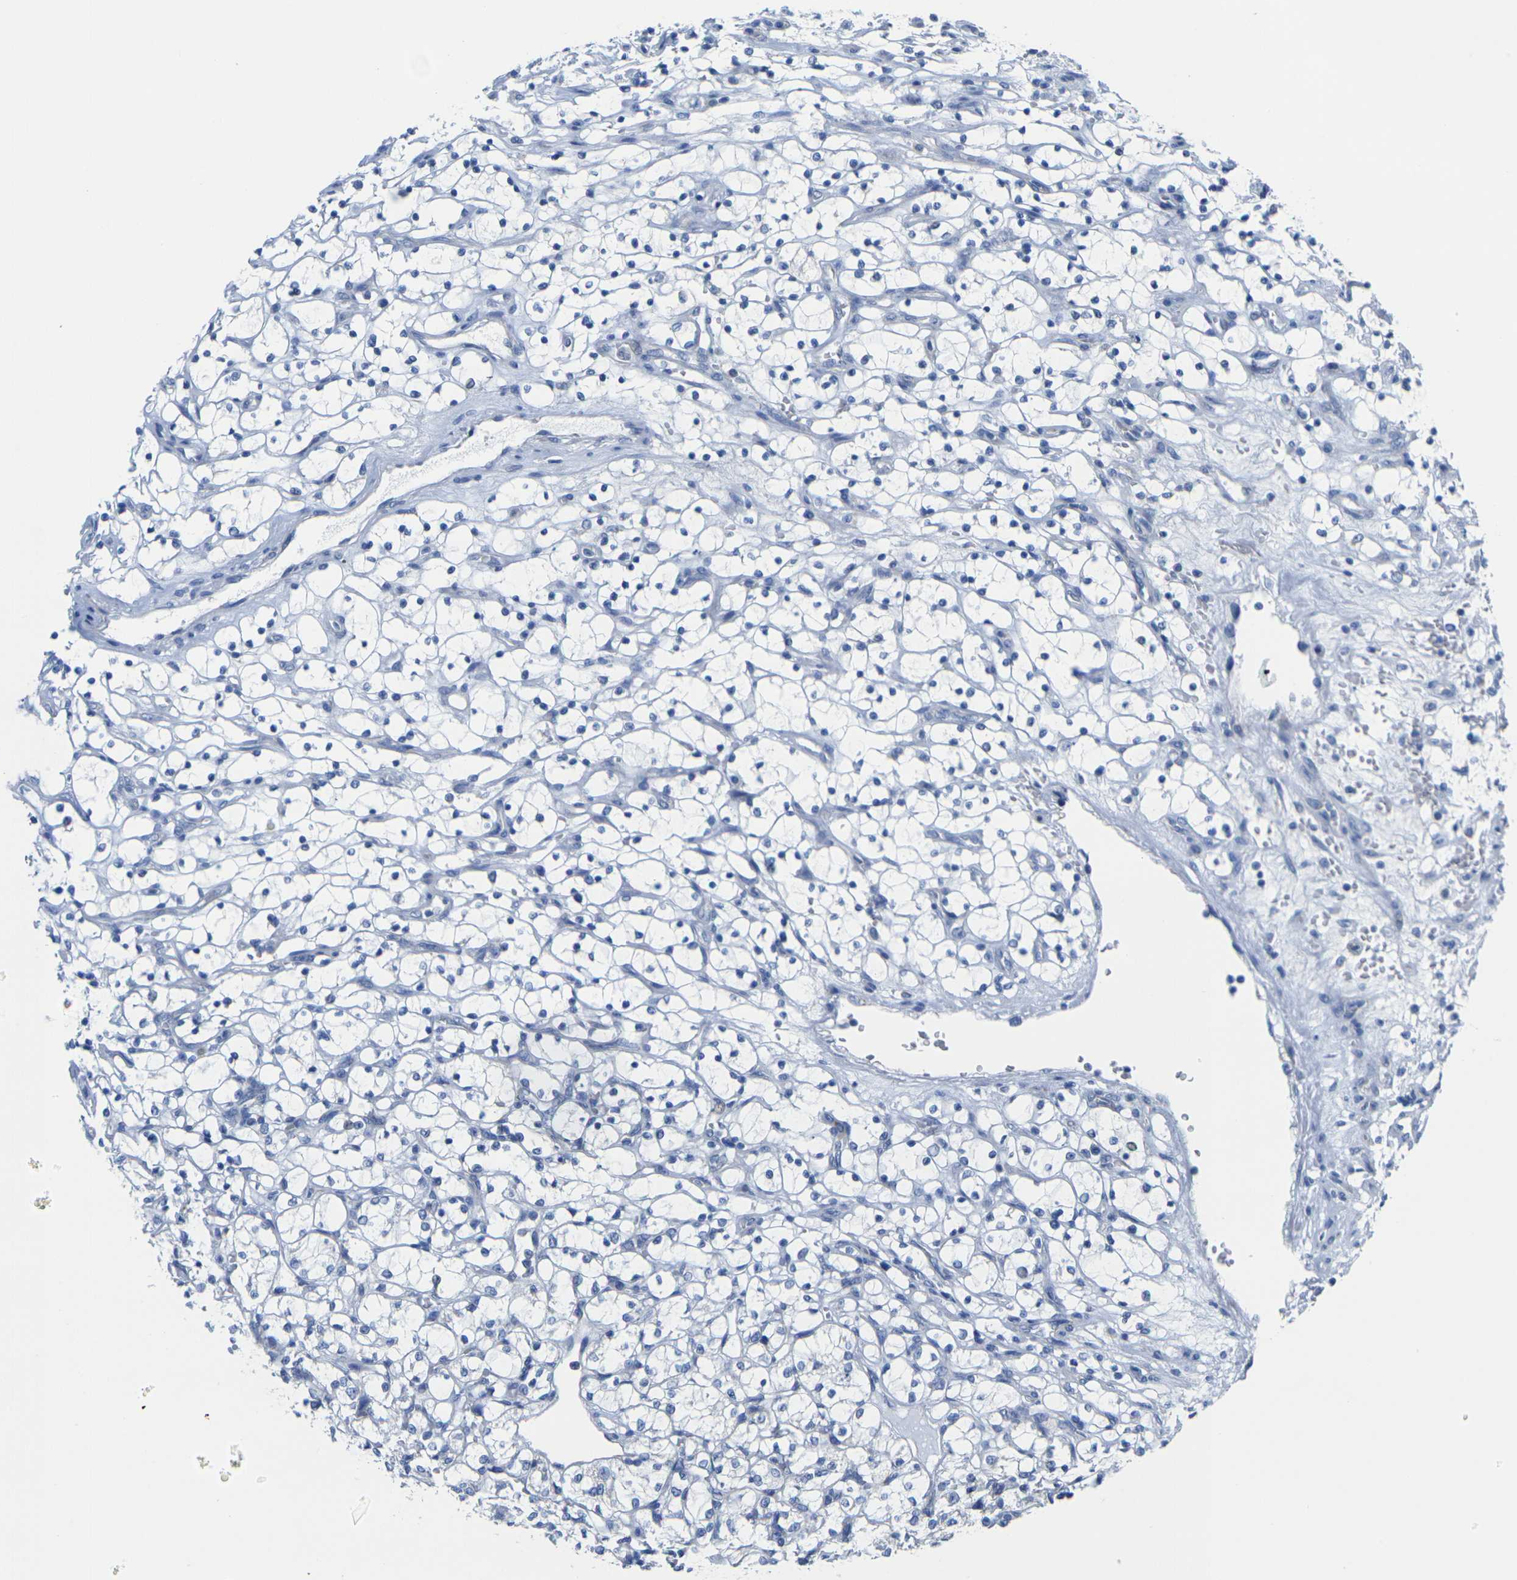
{"staining": {"intensity": "negative", "quantity": "none", "location": "none"}, "tissue": "renal cancer", "cell_type": "Tumor cells", "image_type": "cancer", "snomed": [{"axis": "morphology", "description": "Adenocarcinoma, NOS"}, {"axis": "topography", "description": "Kidney"}], "caption": "This photomicrograph is of renal adenocarcinoma stained with immunohistochemistry (IHC) to label a protein in brown with the nuclei are counter-stained blue. There is no staining in tumor cells.", "gene": "TMEM204", "patient": {"sex": "female", "age": 69}}